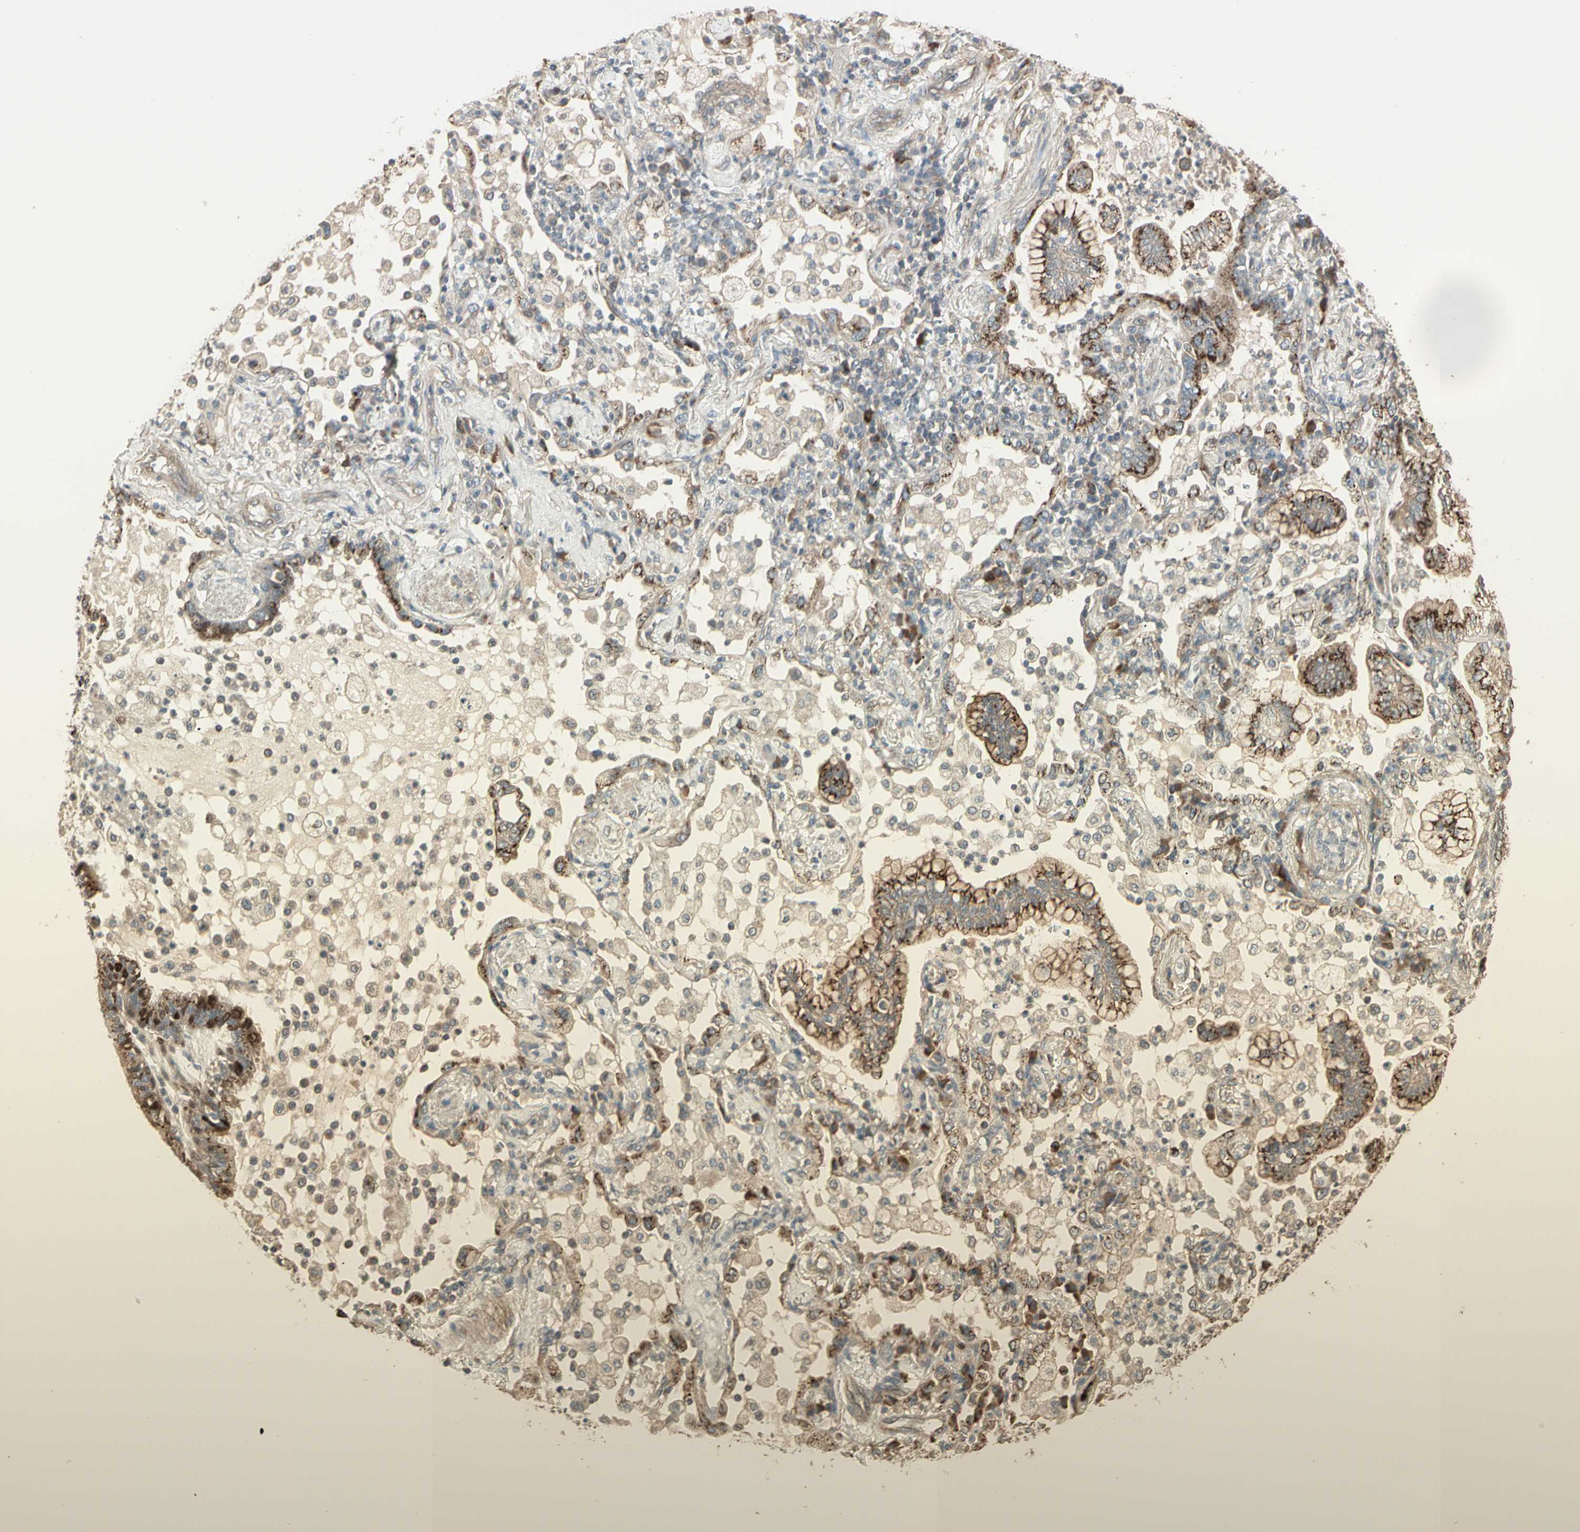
{"staining": {"intensity": "strong", "quantity": ">75%", "location": "cytoplasmic/membranous"}, "tissue": "lung cancer", "cell_type": "Tumor cells", "image_type": "cancer", "snomed": [{"axis": "morphology", "description": "Normal tissue, NOS"}, {"axis": "morphology", "description": "Adenocarcinoma, NOS"}, {"axis": "topography", "description": "Bronchus"}, {"axis": "topography", "description": "Lung"}], "caption": "Tumor cells display high levels of strong cytoplasmic/membranous expression in about >75% of cells in lung cancer.", "gene": "GALNT3", "patient": {"sex": "female", "age": 70}}